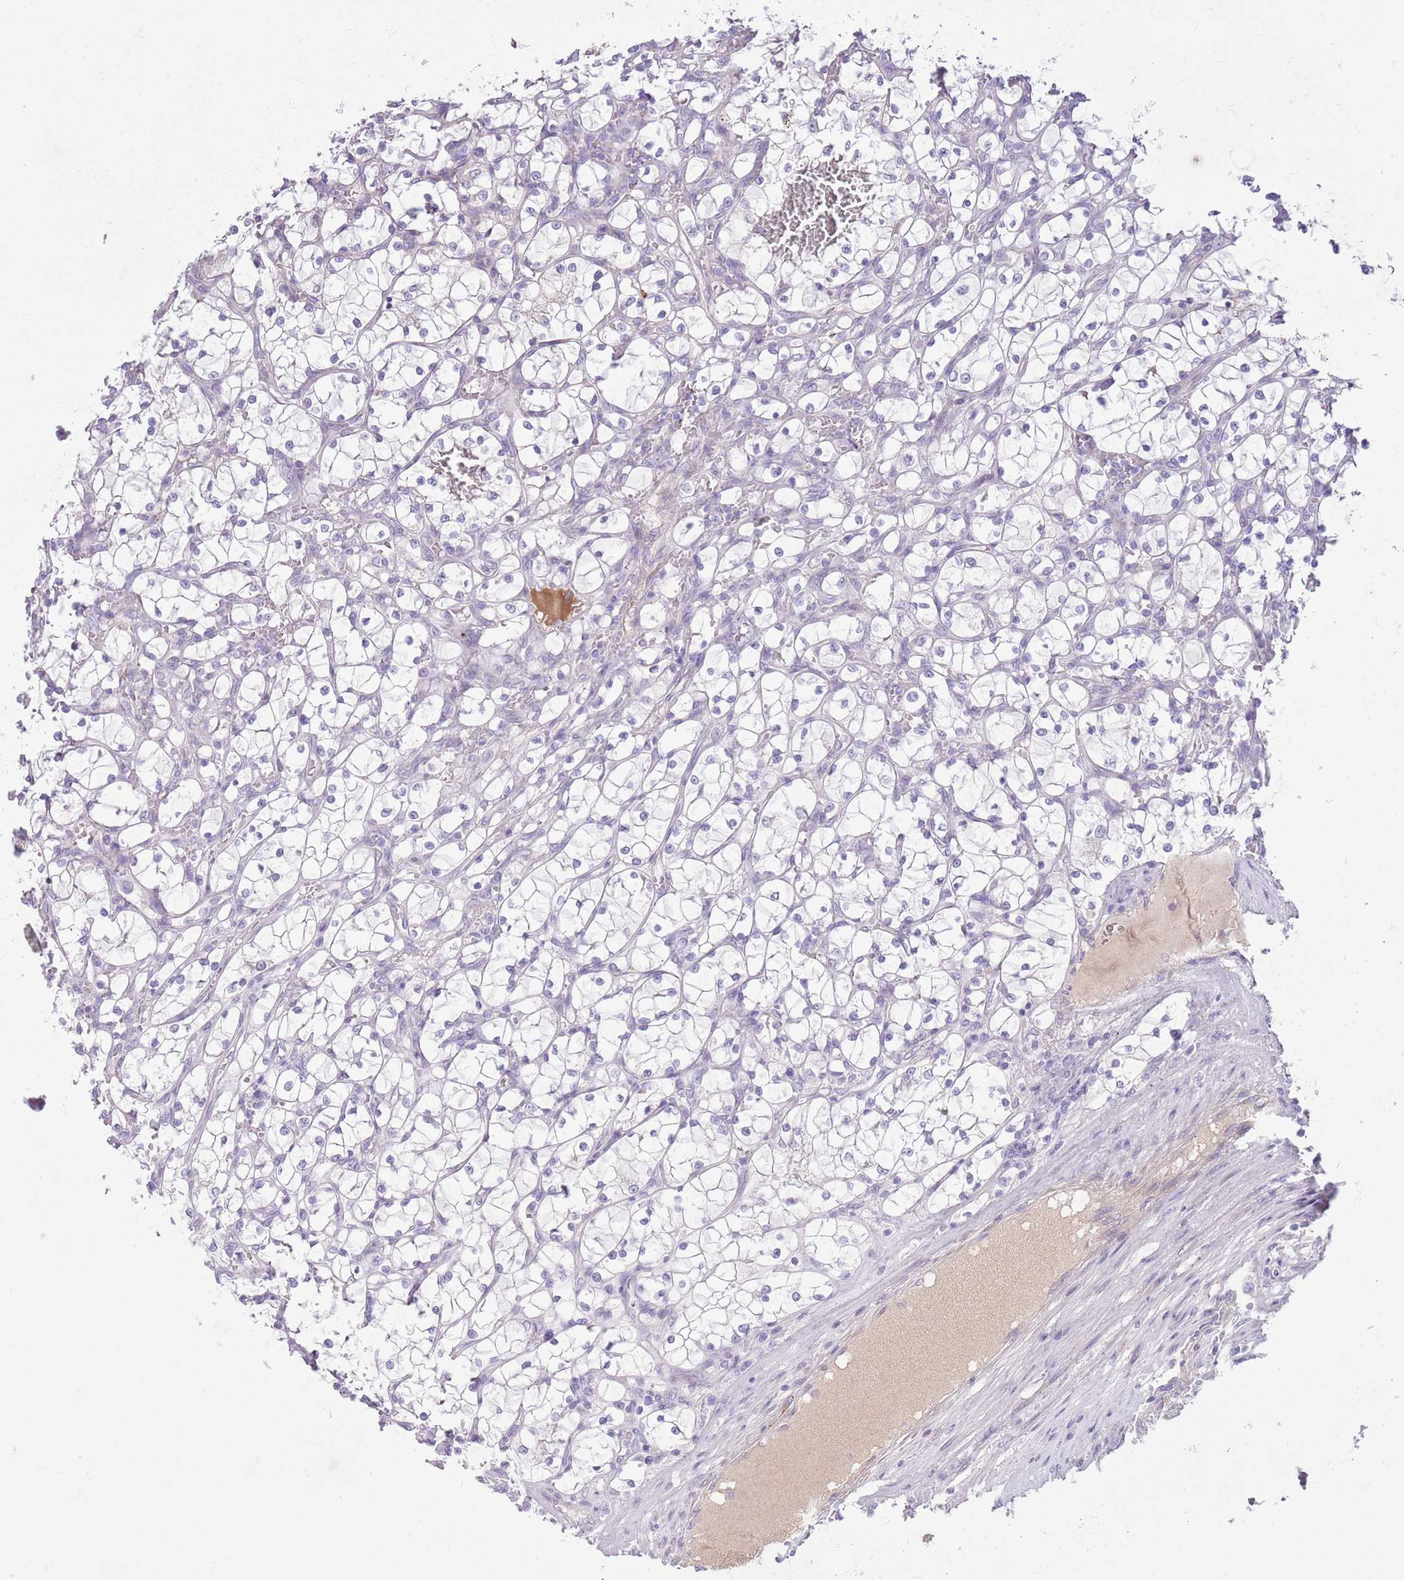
{"staining": {"intensity": "negative", "quantity": "none", "location": "none"}, "tissue": "renal cancer", "cell_type": "Tumor cells", "image_type": "cancer", "snomed": [{"axis": "morphology", "description": "Adenocarcinoma, NOS"}, {"axis": "topography", "description": "Kidney"}], "caption": "This image is of renal cancer (adenocarcinoma) stained with immunohistochemistry (IHC) to label a protein in brown with the nuclei are counter-stained blue. There is no expression in tumor cells. The staining is performed using DAB (3,3'-diaminobenzidine) brown chromogen with nuclei counter-stained in using hematoxylin.", "gene": "CFH", "patient": {"sex": "female", "age": 69}}